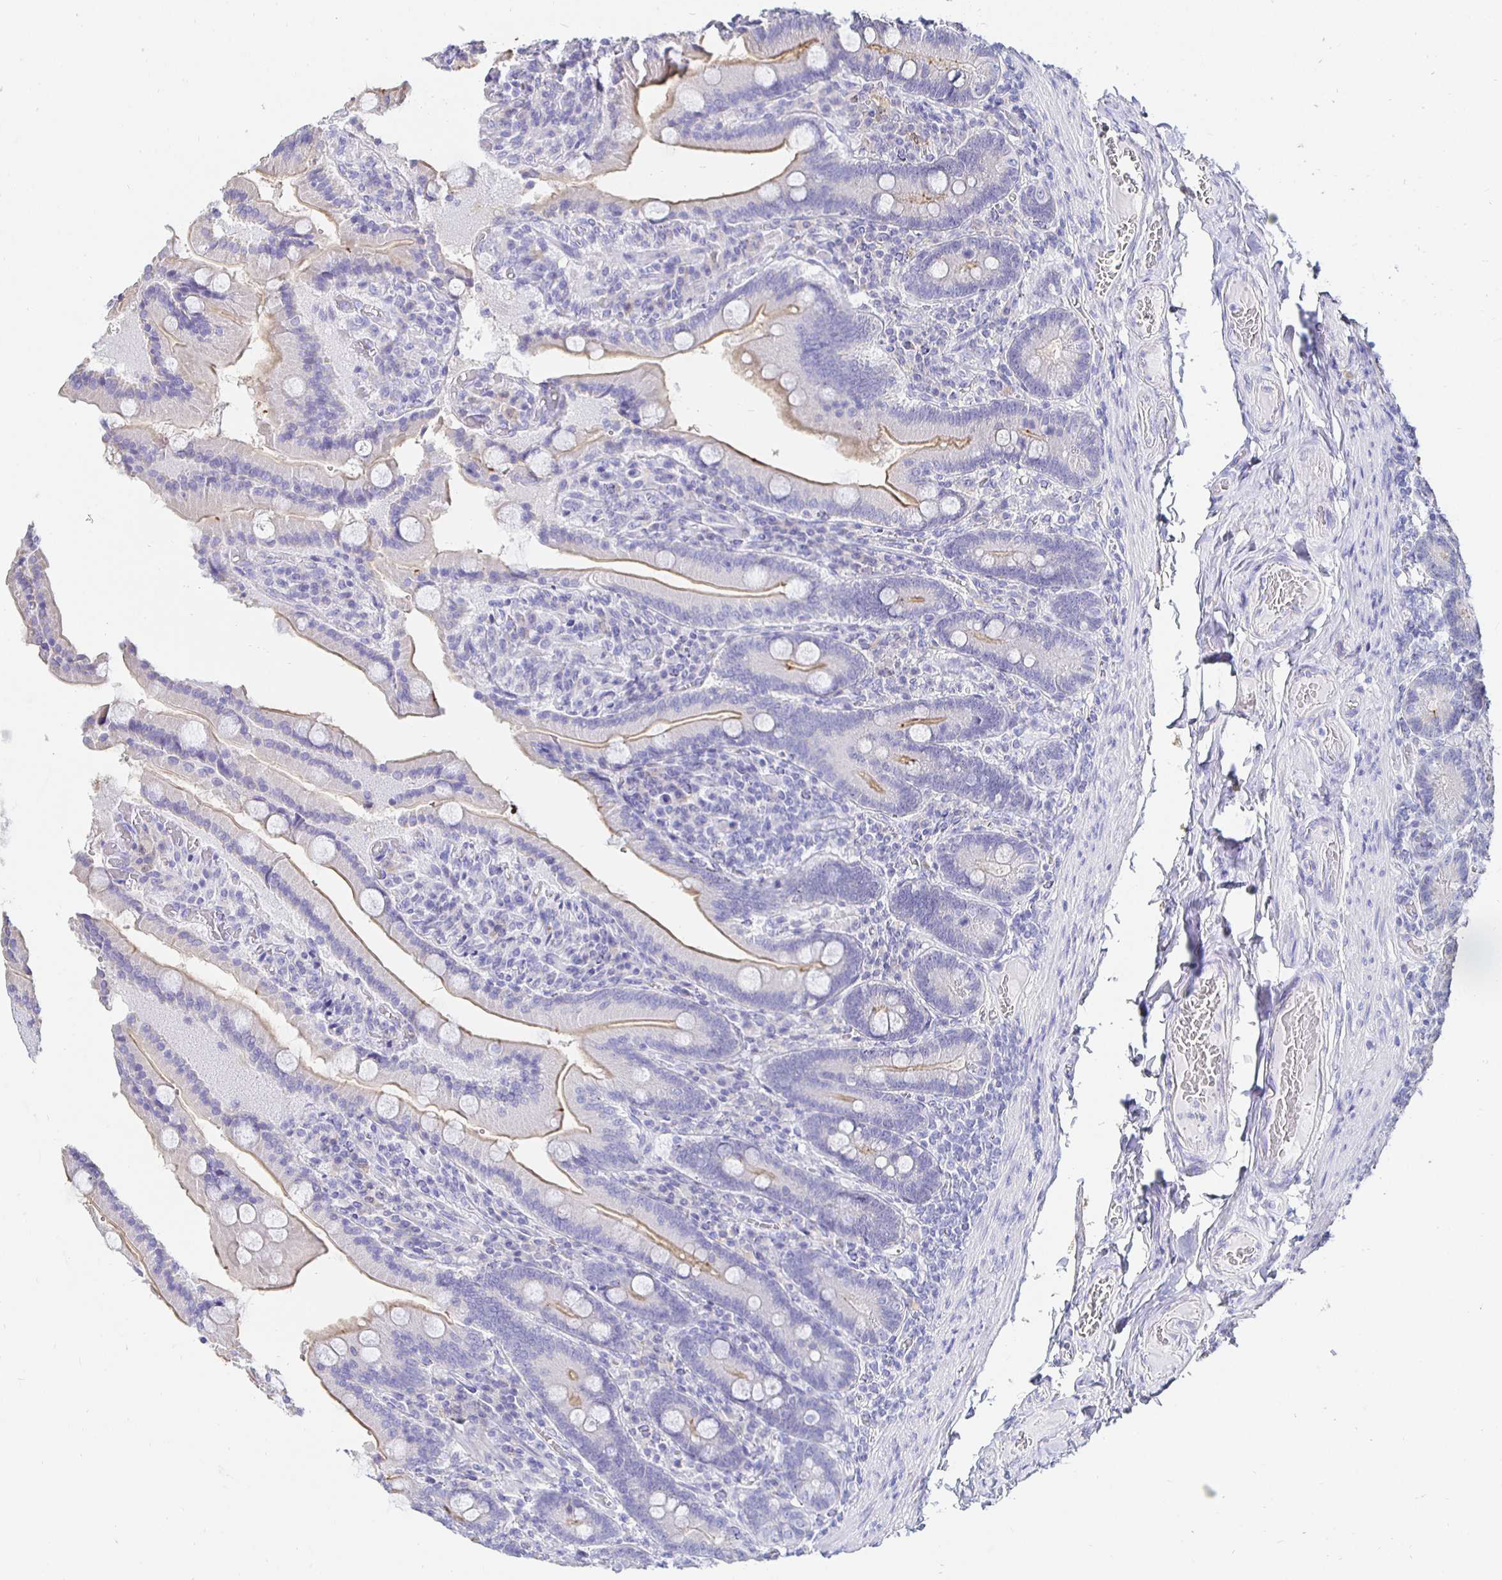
{"staining": {"intensity": "moderate", "quantity": "25%-75%", "location": "cytoplasmic/membranous"}, "tissue": "duodenum", "cell_type": "Glandular cells", "image_type": "normal", "snomed": [{"axis": "morphology", "description": "Normal tissue, NOS"}, {"axis": "topography", "description": "Duodenum"}], "caption": "An image showing moderate cytoplasmic/membranous staining in approximately 25%-75% of glandular cells in benign duodenum, as visualized by brown immunohistochemical staining.", "gene": "UMOD", "patient": {"sex": "female", "age": 62}}